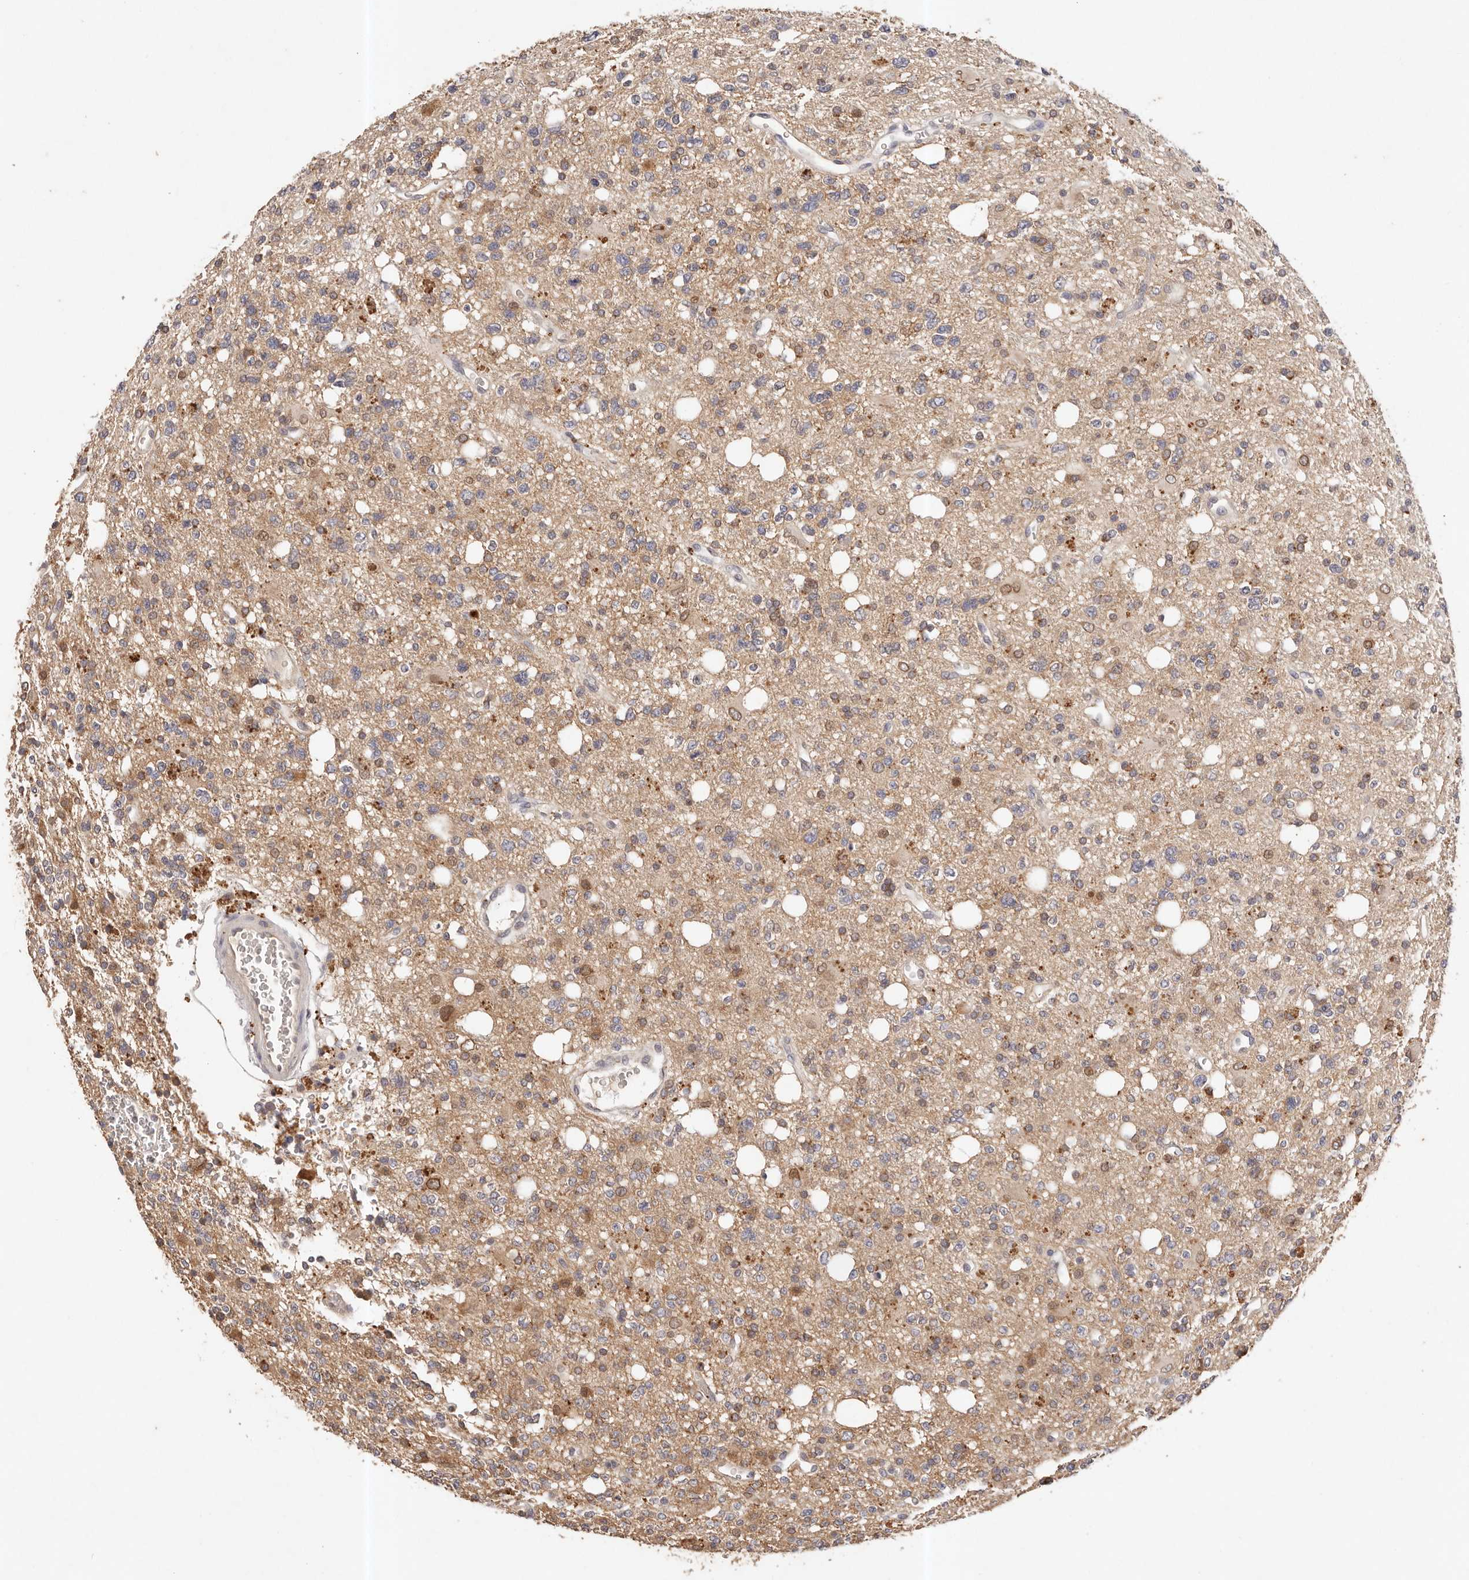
{"staining": {"intensity": "weak", "quantity": "<25%", "location": "cytoplasmic/membranous"}, "tissue": "glioma", "cell_type": "Tumor cells", "image_type": "cancer", "snomed": [{"axis": "morphology", "description": "Glioma, malignant, High grade"}, {"axis": "topography", "description": "Brain"}], "caption": "High power microscopy histopathology image of an immunohistochemistry micrograph of glioma, revealing no significant expression in tumor cells.", "gene": "CXADR", "patient": {"sex": "female", "age": 62}}